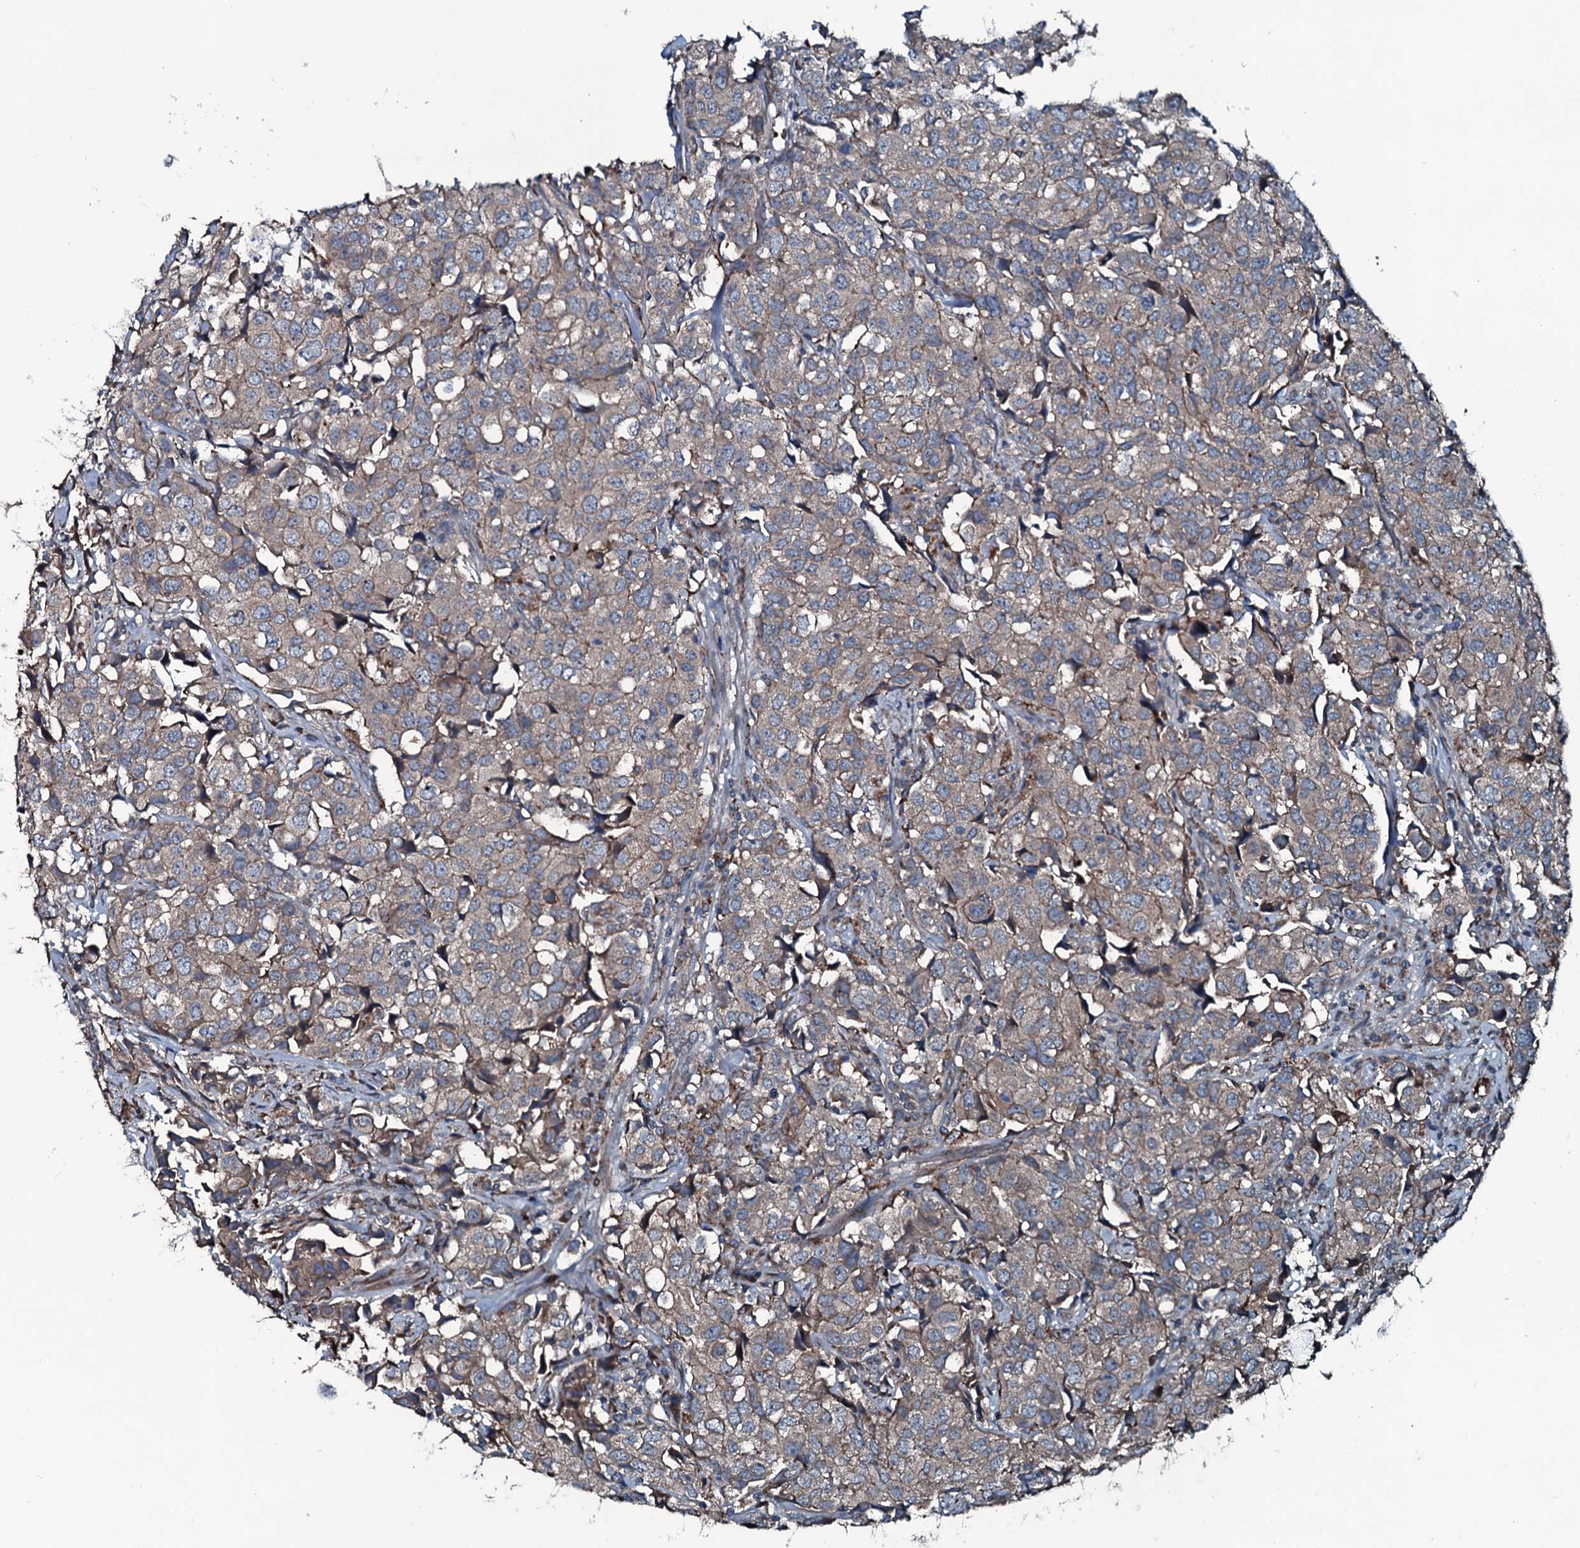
{"staining": {"intensity": "moderate", "quantity": "<25%", "location": "cytoplasmic/membranous"}, "tissue": "urothelial cancer", "cell_type": "Tumor cells", "image_type": "cancer", "snomed": [{"axis": "morphology", "description": "Urothelial carcinoma, High grade"}, {"axis": "topography", "description": "Urinary bladder"}], "caption": "Protein expression analysis of human urothelial cancer reveals moderate cytoplasmic/membranous expression in about <25% of tumor cells. The staining was performed using DAB (3,3'-diaminobenzidine), with brown indicating positive protein expression. Nuclei are stained blue with hematoxylin.", "gene": "TRIM7", "patient": {"sex": "female", "age": 75}}